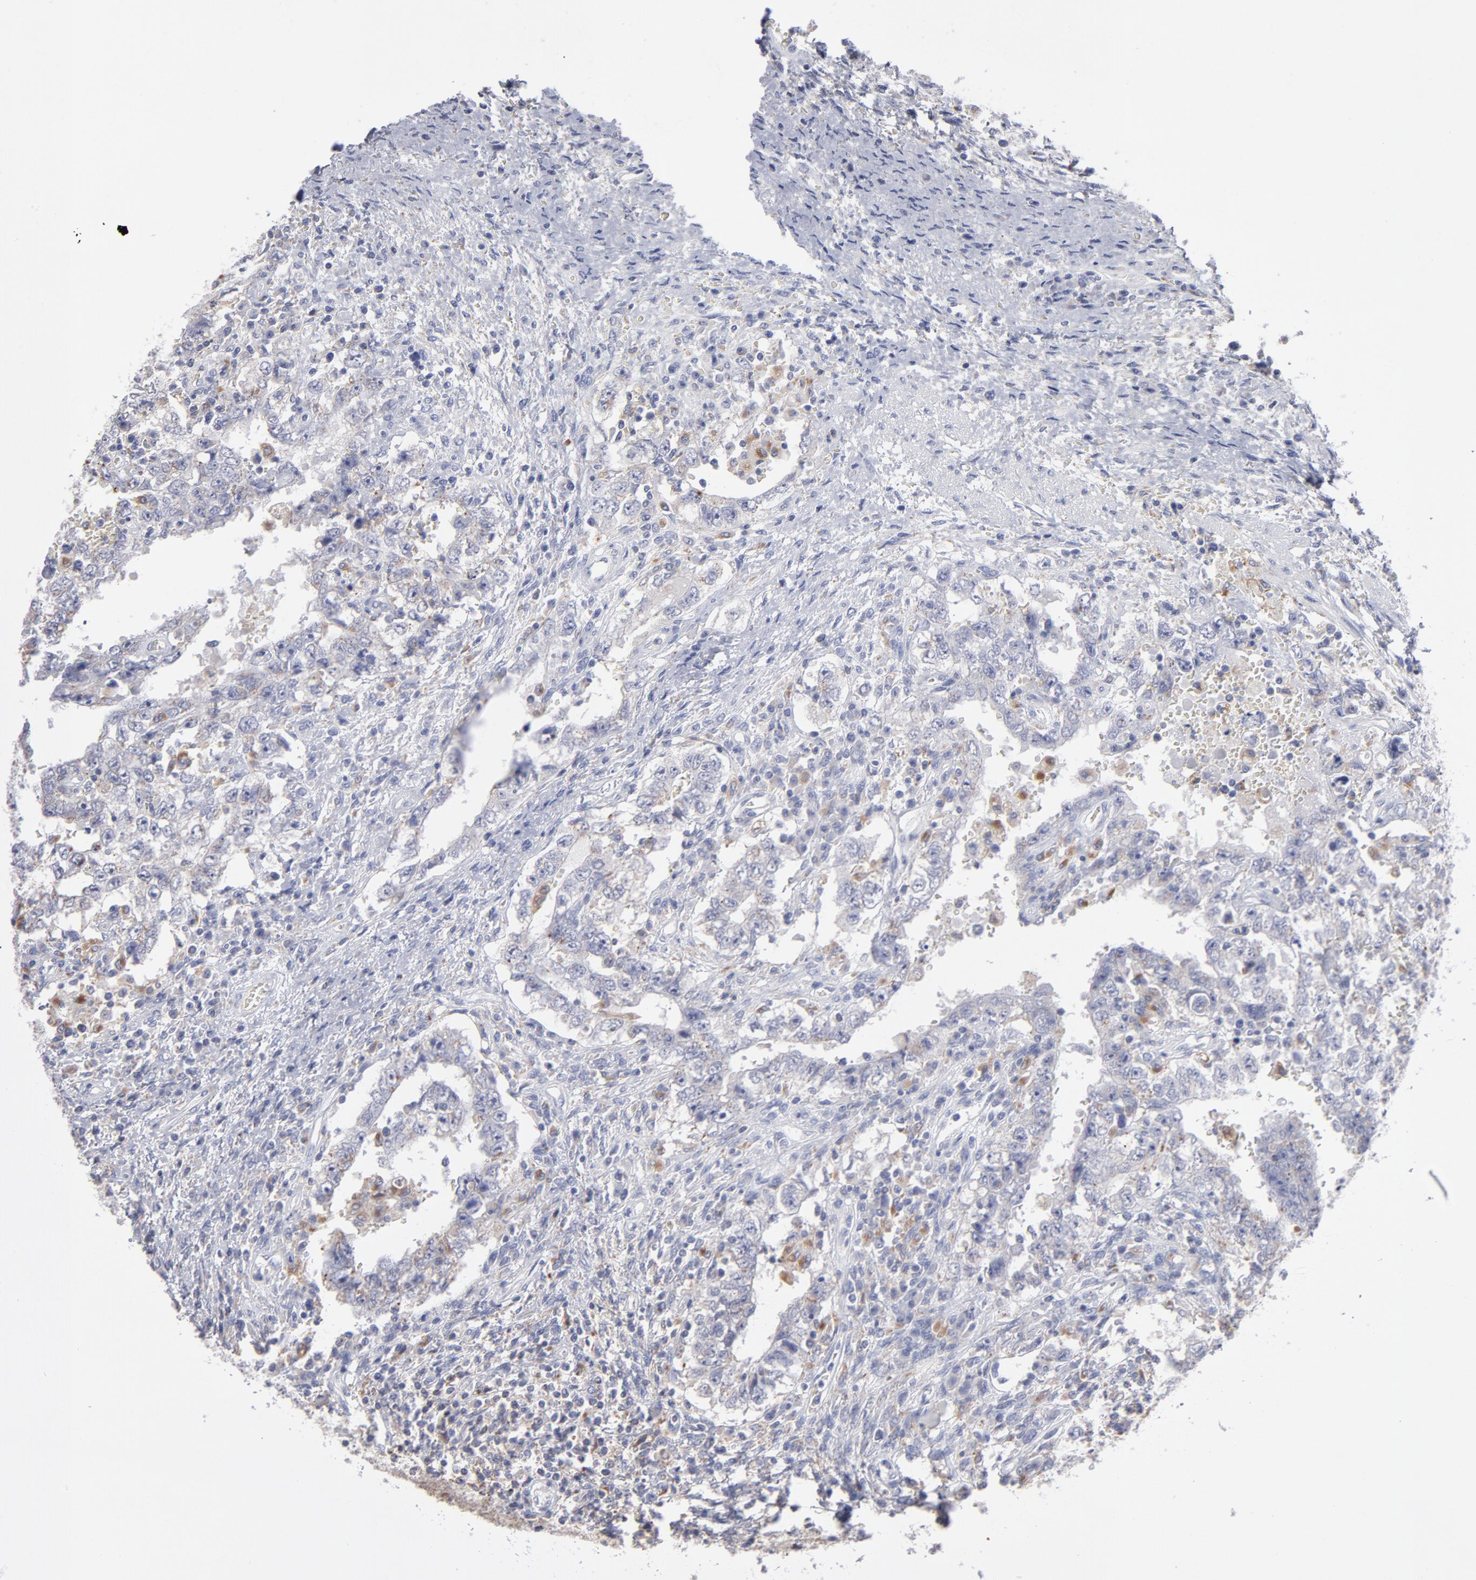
{"staining": {"intensity": "weak", "quantity": "<25%", "location": "cytoplasmic/membranous"}, "tissue": "testis cancer", "cell_type": "Tumor cells", "image_type": "cancer", "snomed": [{"axis": "morphology", "description": "Carcinoma, Embryonal, NOS"}, {"axis": "topography", "description": "Testis"}], "caption": "The histopathology image demonstrates no staining of tumor cells in embryonal carcinoma (testis).", "gene": "RRAGB", "patient": {"sex": "male", "age": 26}}